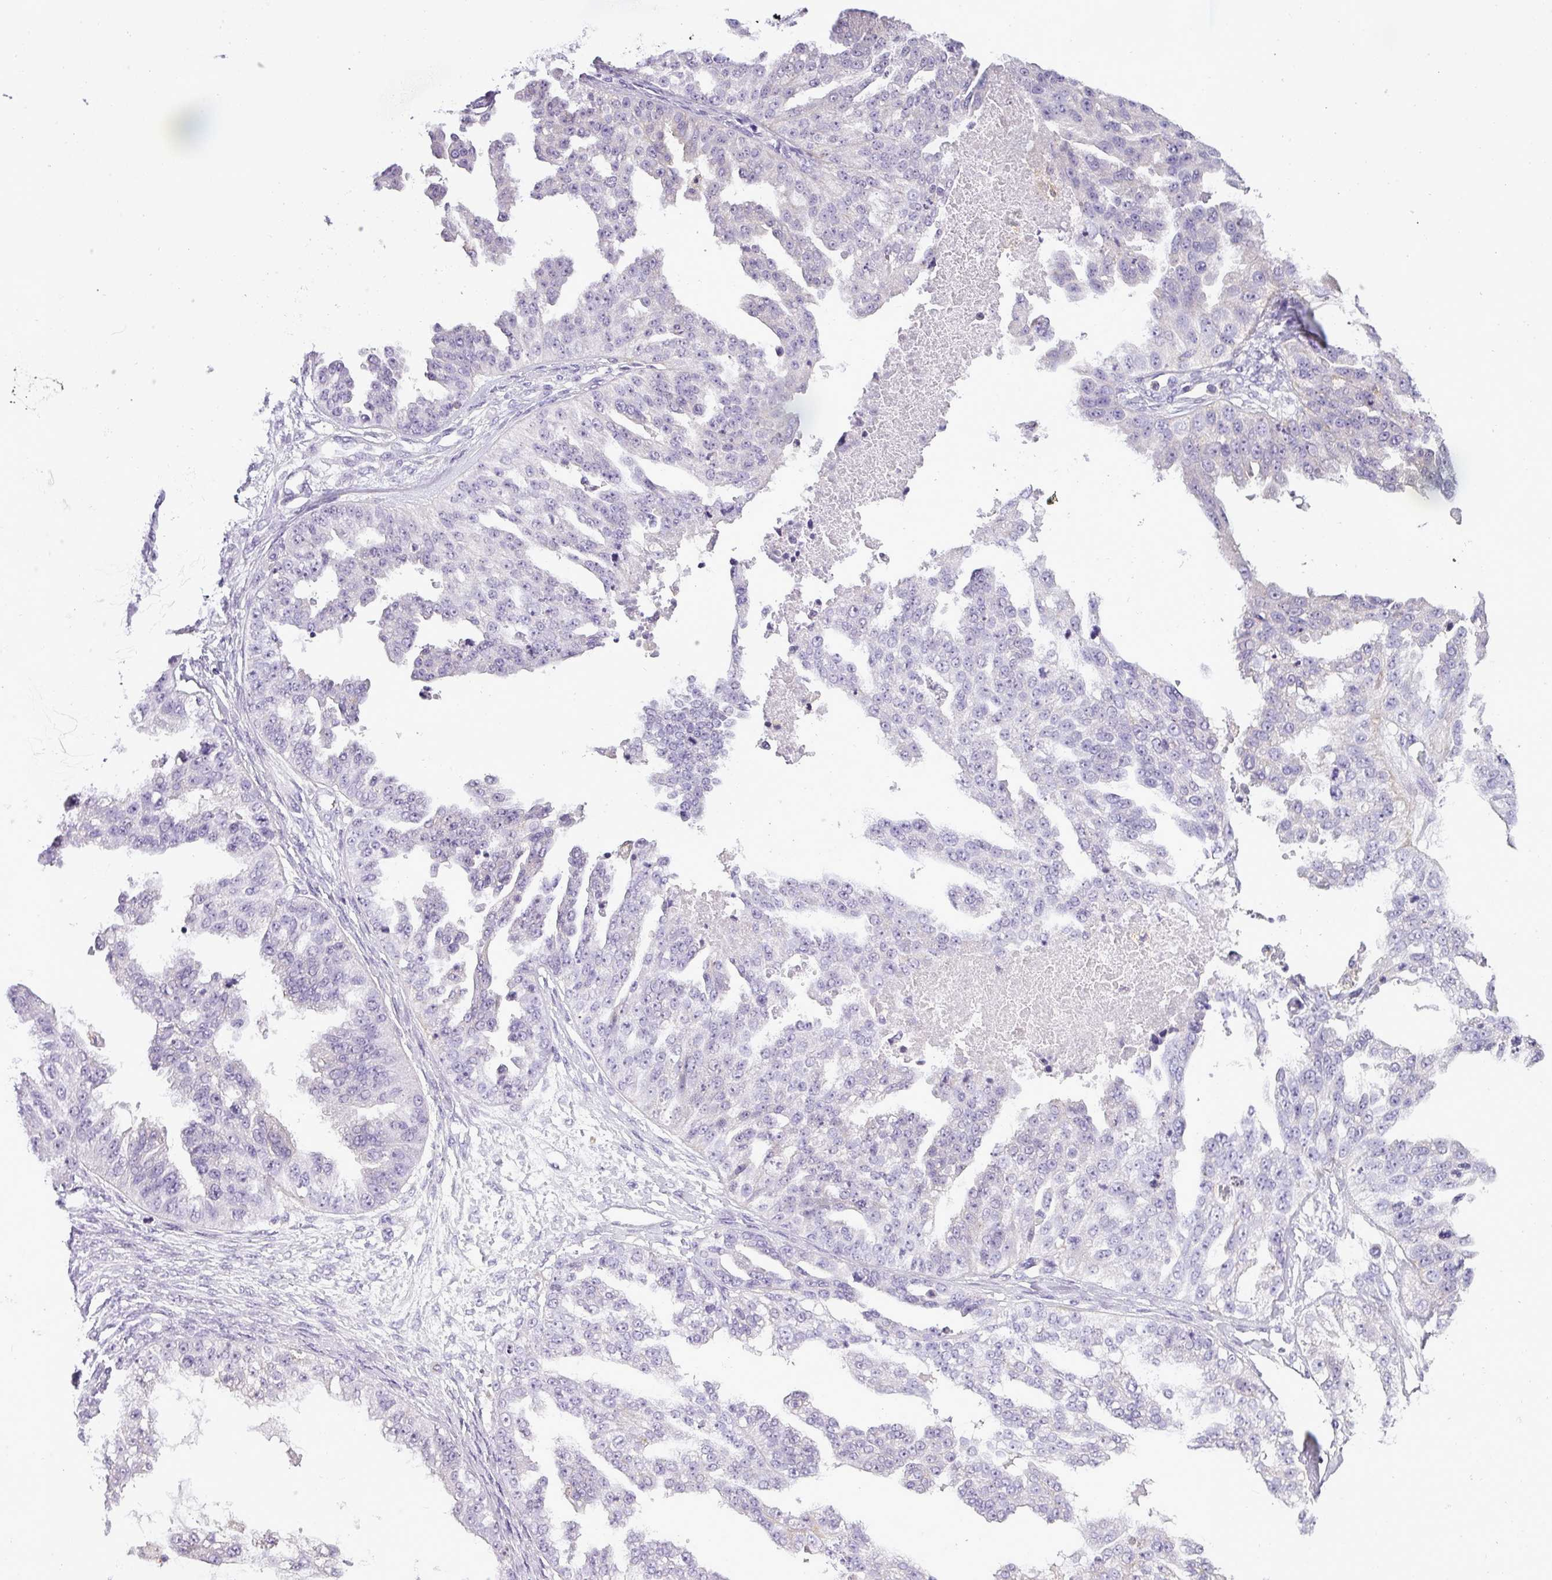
{"staining": {"intensity": "negative", "quantity": "none", "location": "none"}, "tissue": "ovarian cancer", "cell_type": "Tumor cells", "image_type": "cancer", "snomed": [{"axis": "morphology", "description": "Cystadenocarcinoma, serous, NOS"}, {"axis": "topography", "description": "Ovary"}], "caption": "Ovarian cancer stained for a protein using IHC exhibits no staining tumor cells.", "gene": "ATP6V1D", "patient": {"sex": "female", "age": 58}}